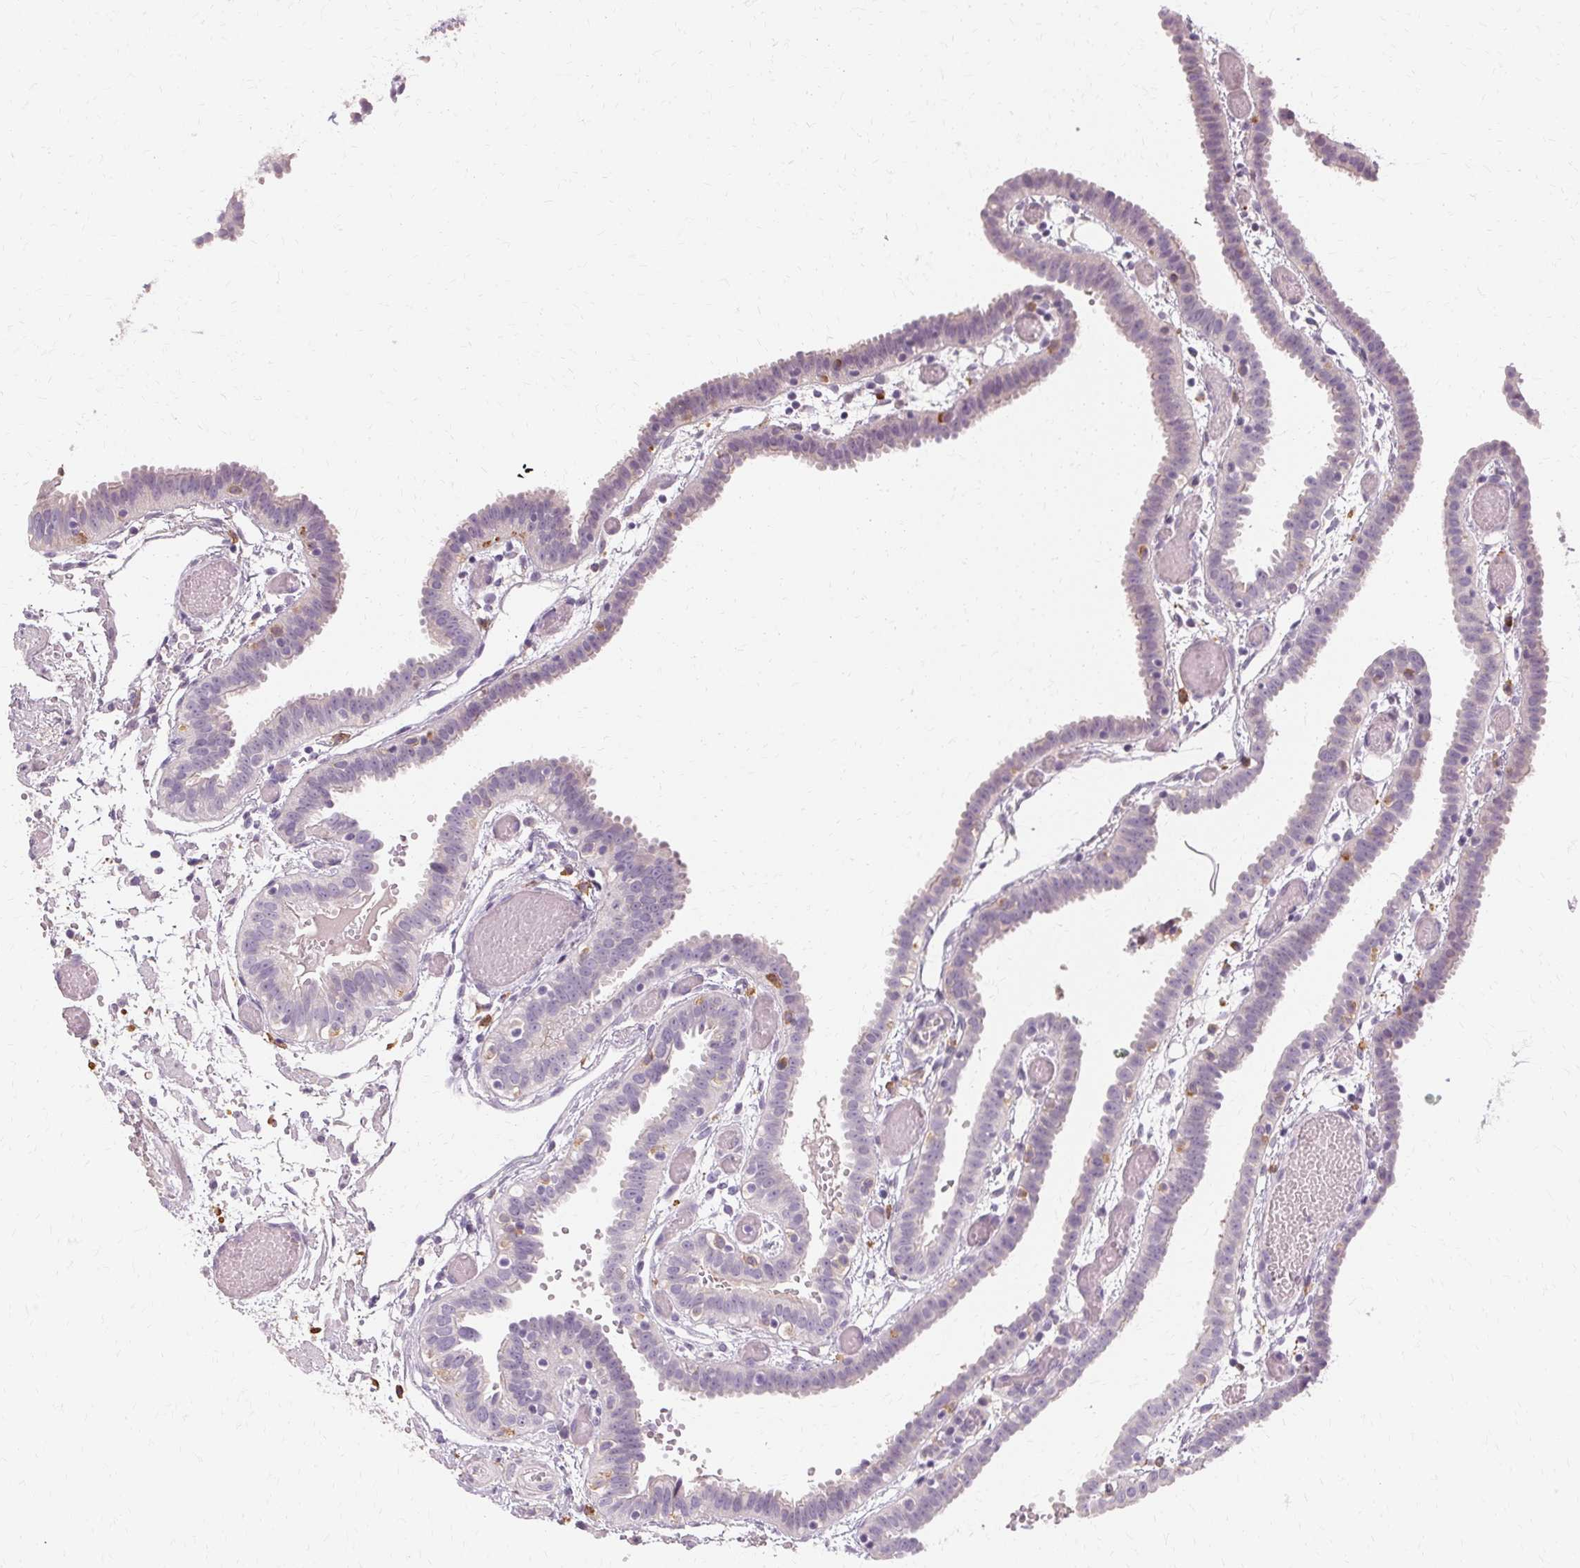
{"staining": {"intensity": "negative", "quantity": "none", "location": "none"}, "tissue": "fallopian tube", "cell_type": "Glandular cells", "image_type": "normal", "snomed": [{"axis": "morphology", "description": "Normal tissue, NOS"}, {"axis": "topography", "description": "Fallopian tube"}], "caption": "The histopathology image shows no significant expression in glandular cells of fallopian tube. Brightfield microscopy of IHC stained with DAB (3,3'-diaminobenzidine) (brown) and hematoxylin (blue), captured at high magnification.", "gene": "IFNGR1", "patient": {"sex": "female", "age": 37}}